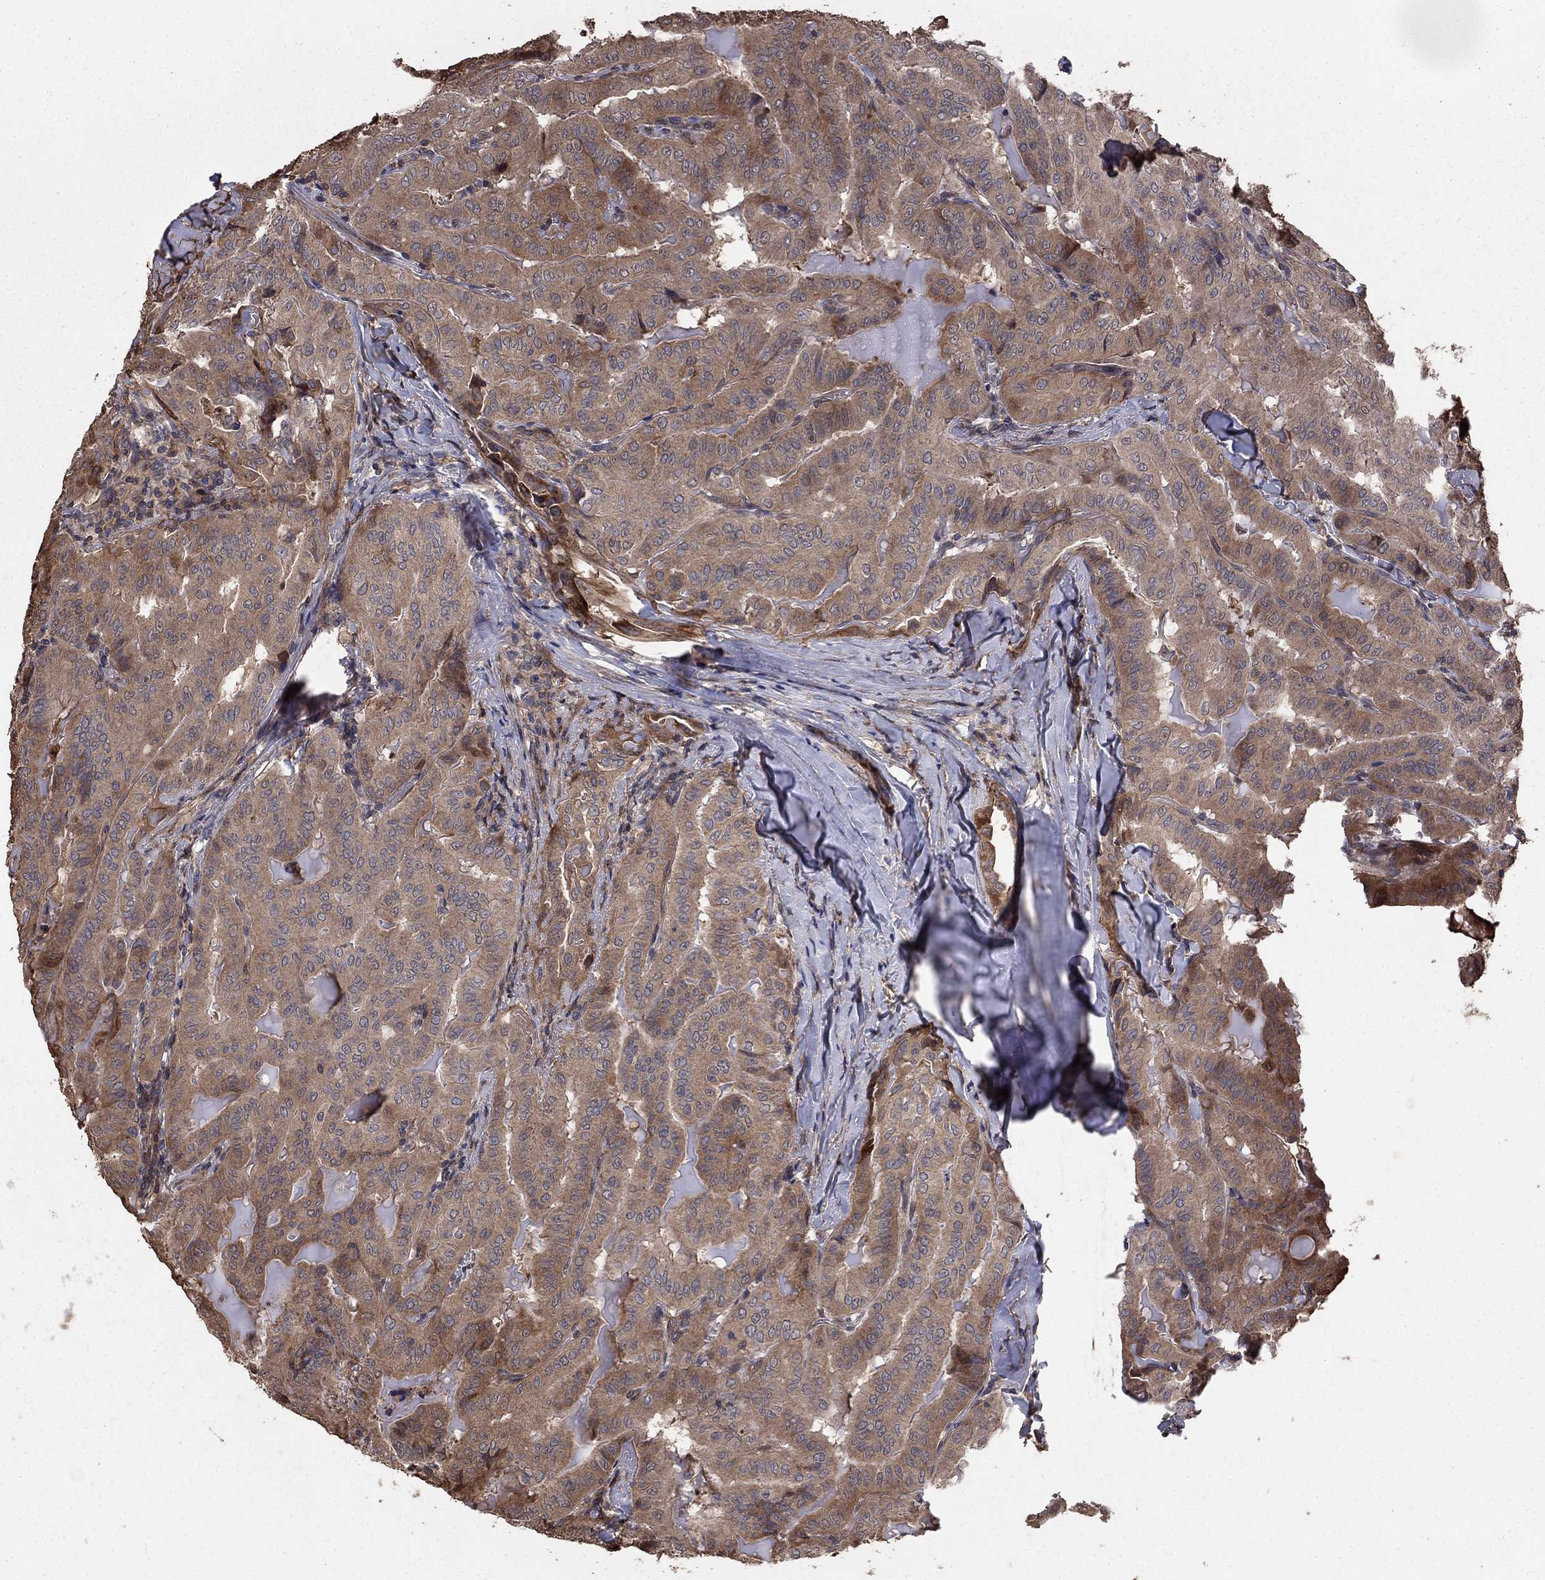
{"staining": {"intensity": "weak", "quantity": ">75%", "location": "cytoplasmic/membranous"}, "tissue": "thyroid cancer", "cell_type": "Tumor cells", "image_type": "cancer", "snomed": [{"axis": "morphology", "description": "Papillary adenocarcinoma, NOS"}, {"axis": "topography", "description": "Thyroid gland"}], "caption": "This is a histology image of immunohistochemistry staining of thyroid cancer, which shows weak positivity in the cytoplasmic/membranous of tumor cells.", "gene": "GYG1", "patient": {"sex": "female", "age": 68}}